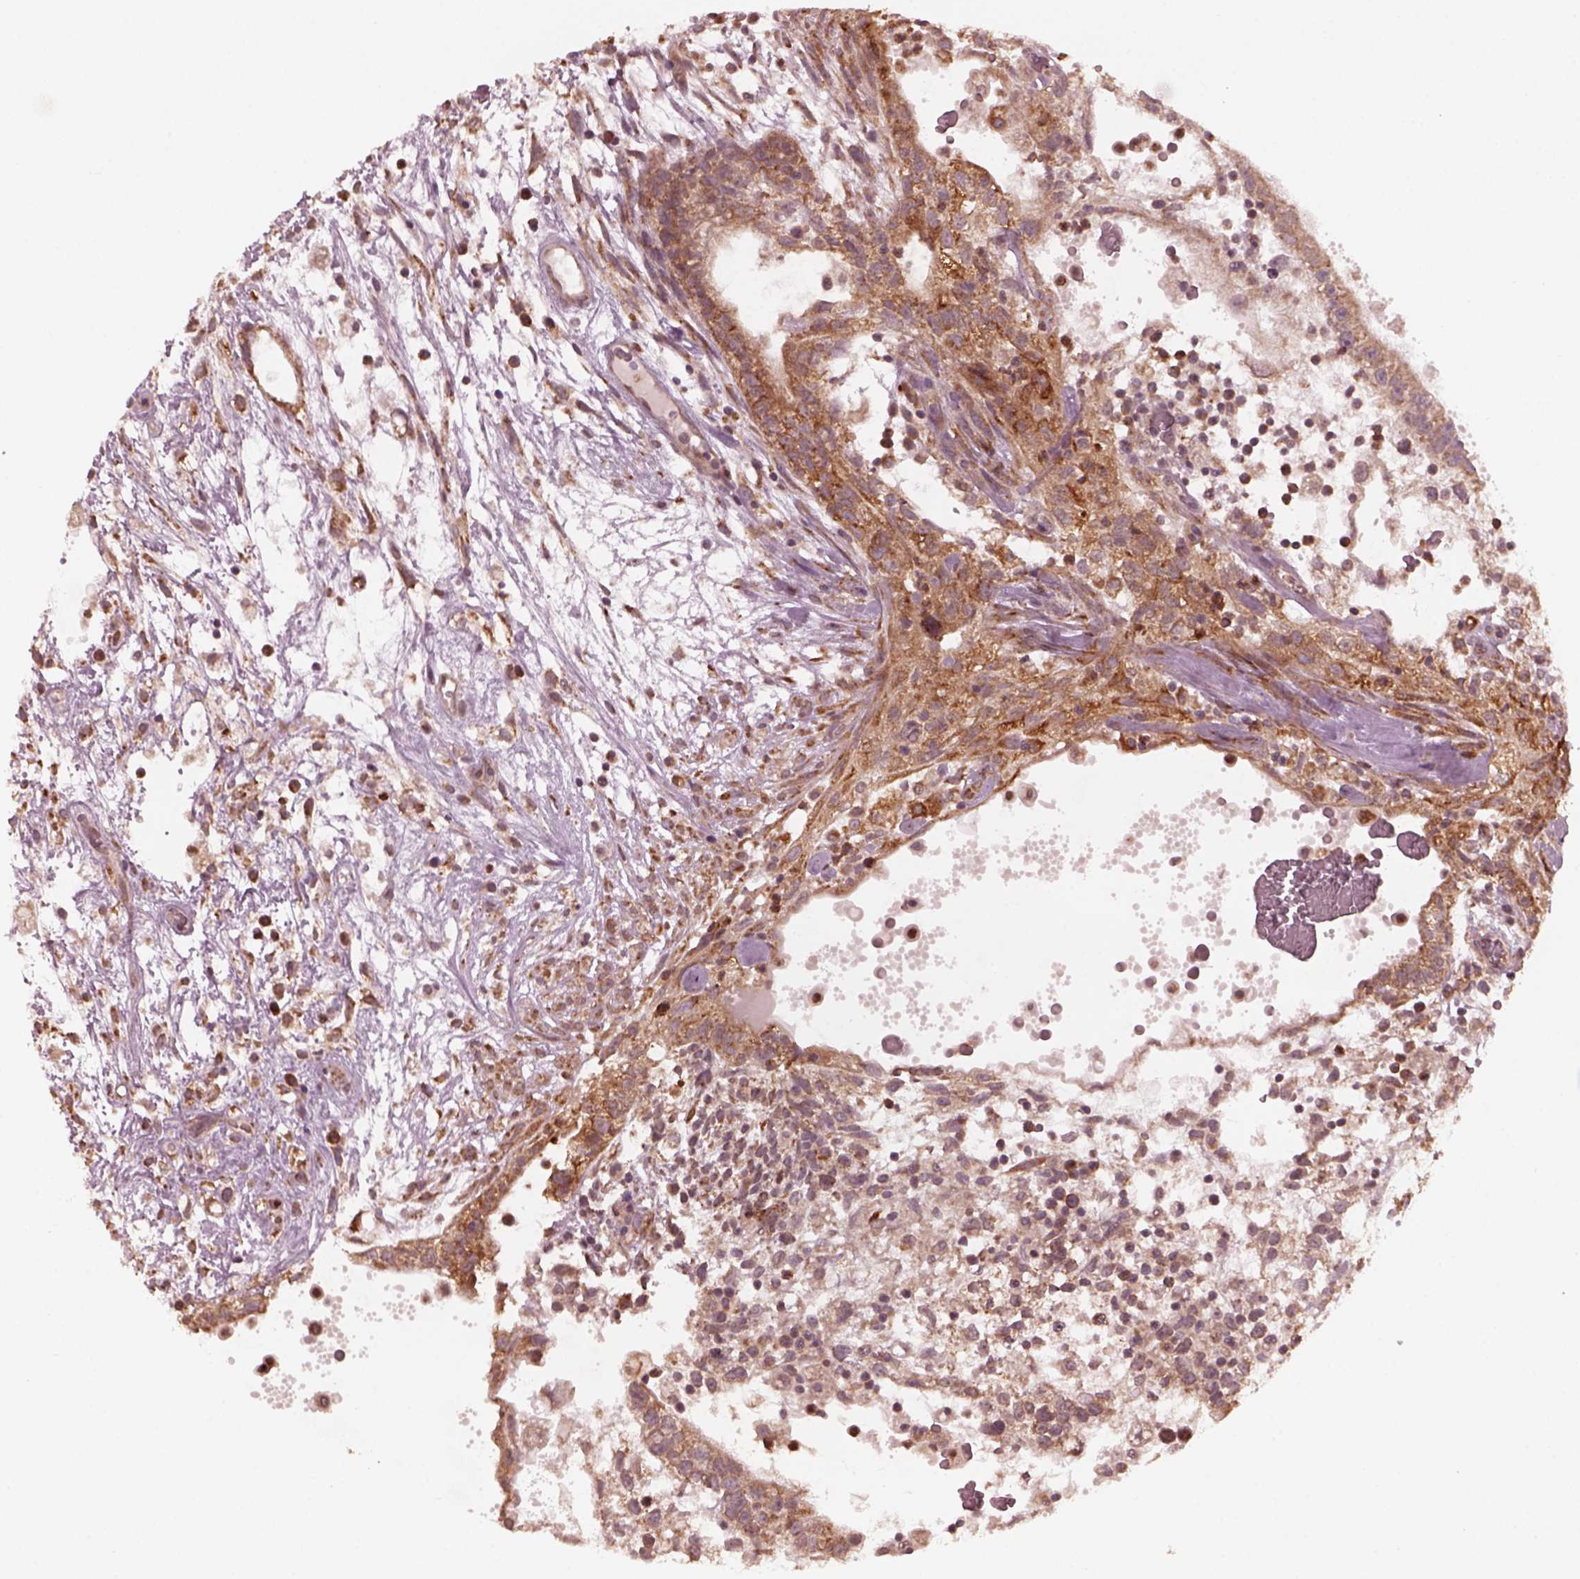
{"staining": {"intensity": "moderate", "quantity": ">75%", "location": "cytoplasmic/membranous"}, "tissue": "testis cancer", "cell_type": "Tumor cells", "image_type": "cancer", "snomed": [{"axis": "morphology", "description": "Normal tissue, NOS"}, {"axis": "morphology", "description": "Carcinoma, Embryonal, NOS"}, {"axis": "topography", "description": "Testis"}], "caption": "A photomicrograph showing moderate cytoplasmic/membranous expression in approximately >75% of tumor cells in testis embryonal carcinoma, as visualized by brown immunohistochemical staining.", "gene": "FAF2", "patient": {"sex": "male", "age": 32}}